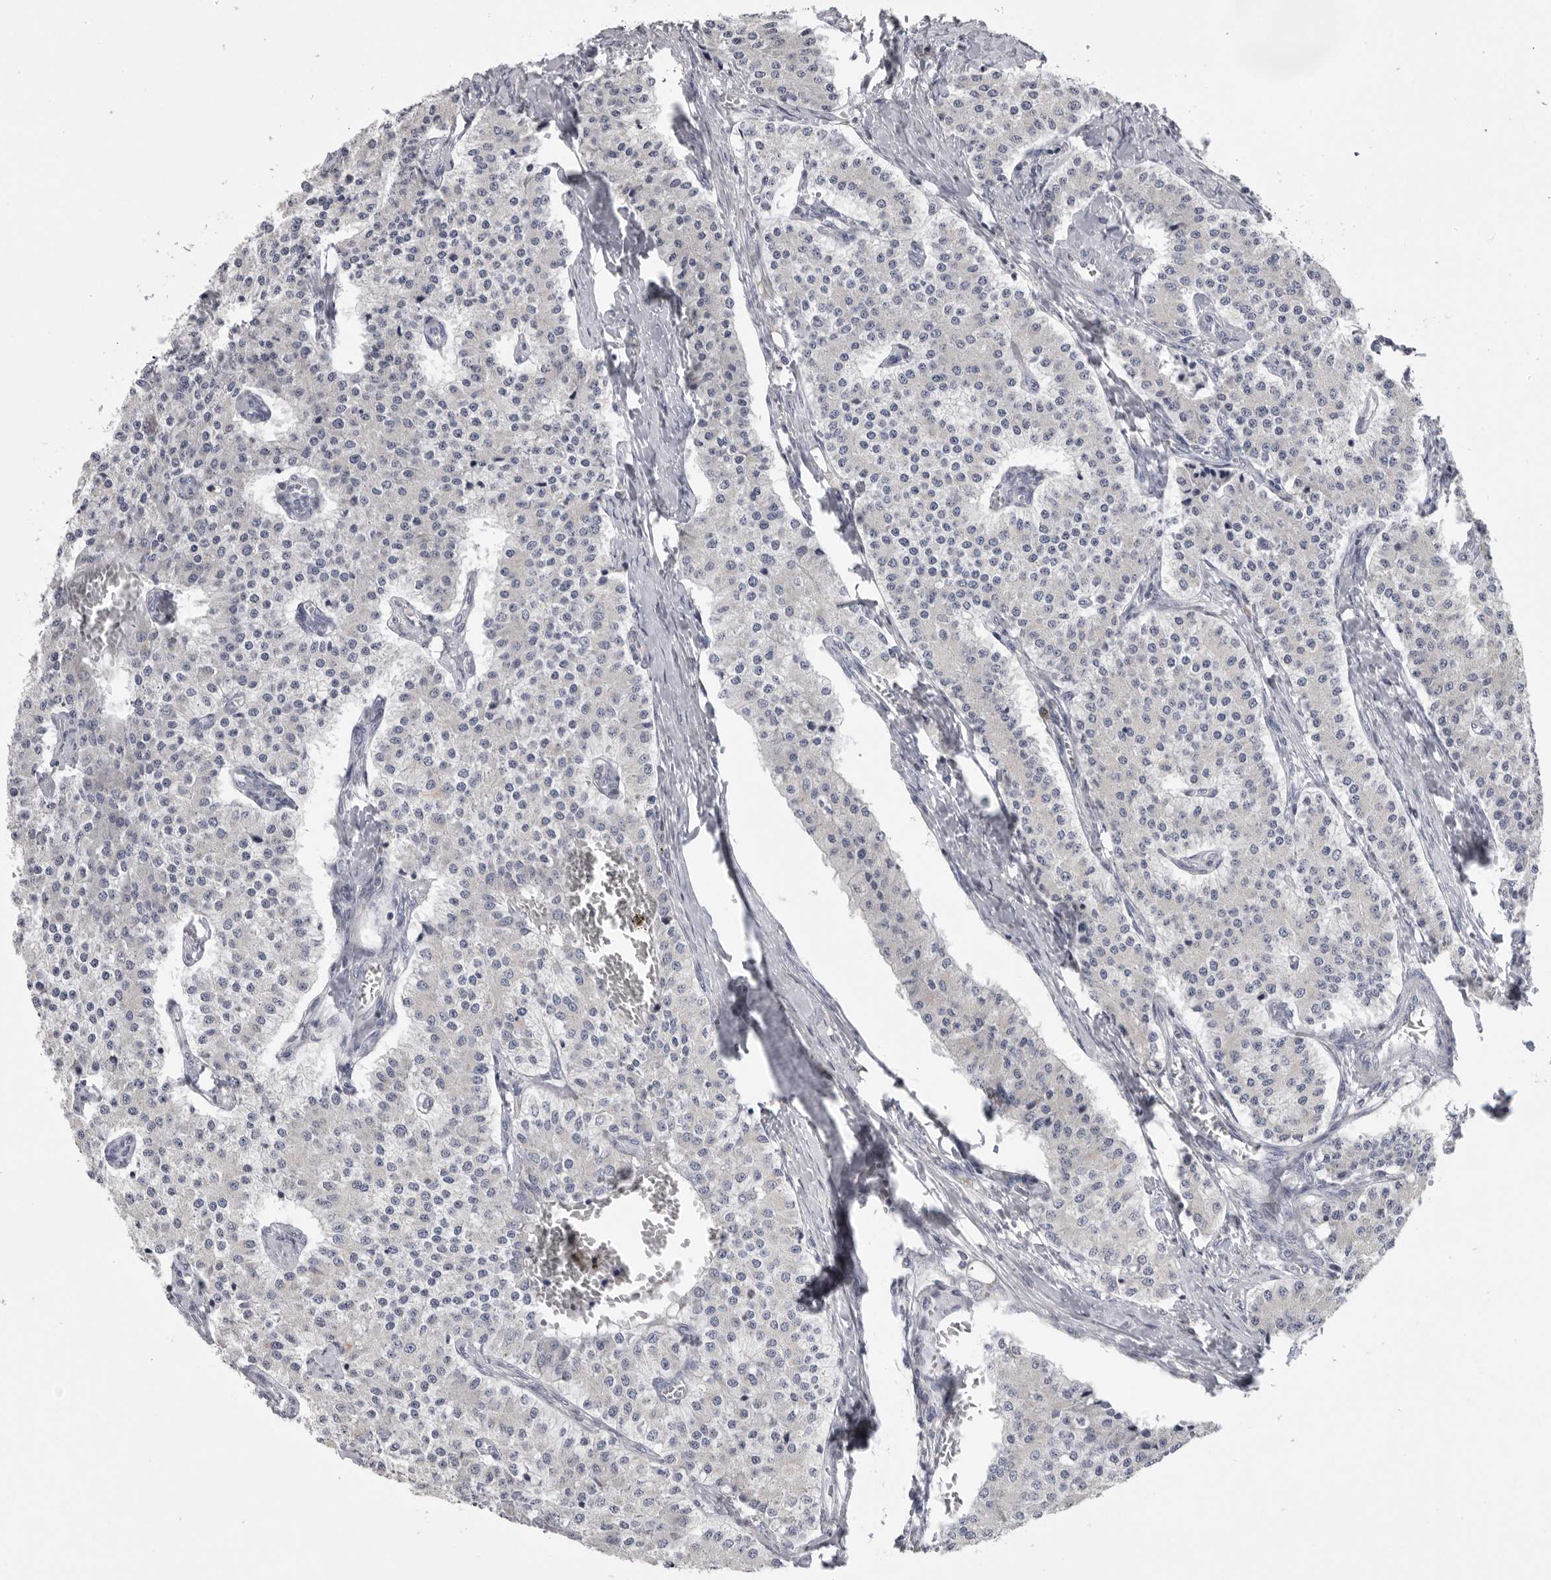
{"staining": {"intensity": "negative", "quantity": "none", "location": "none"}, "tissue": "carcinoid", "cell_type": "Tumor cells", "image_type": "cancer", "snomed": [{"axis": "morphology", "description": "Carcinoid, malignant, NOS"}, {"axis": "topography", "description": "Colon"}], "caption": "IHC photomicrograph of neoplastic tissue: human carcinoid stained with DAB demonstrates no significant protein expression in tumor cells.", "gene": "USP24", "patient": {"sex": "female", "age": 52}}